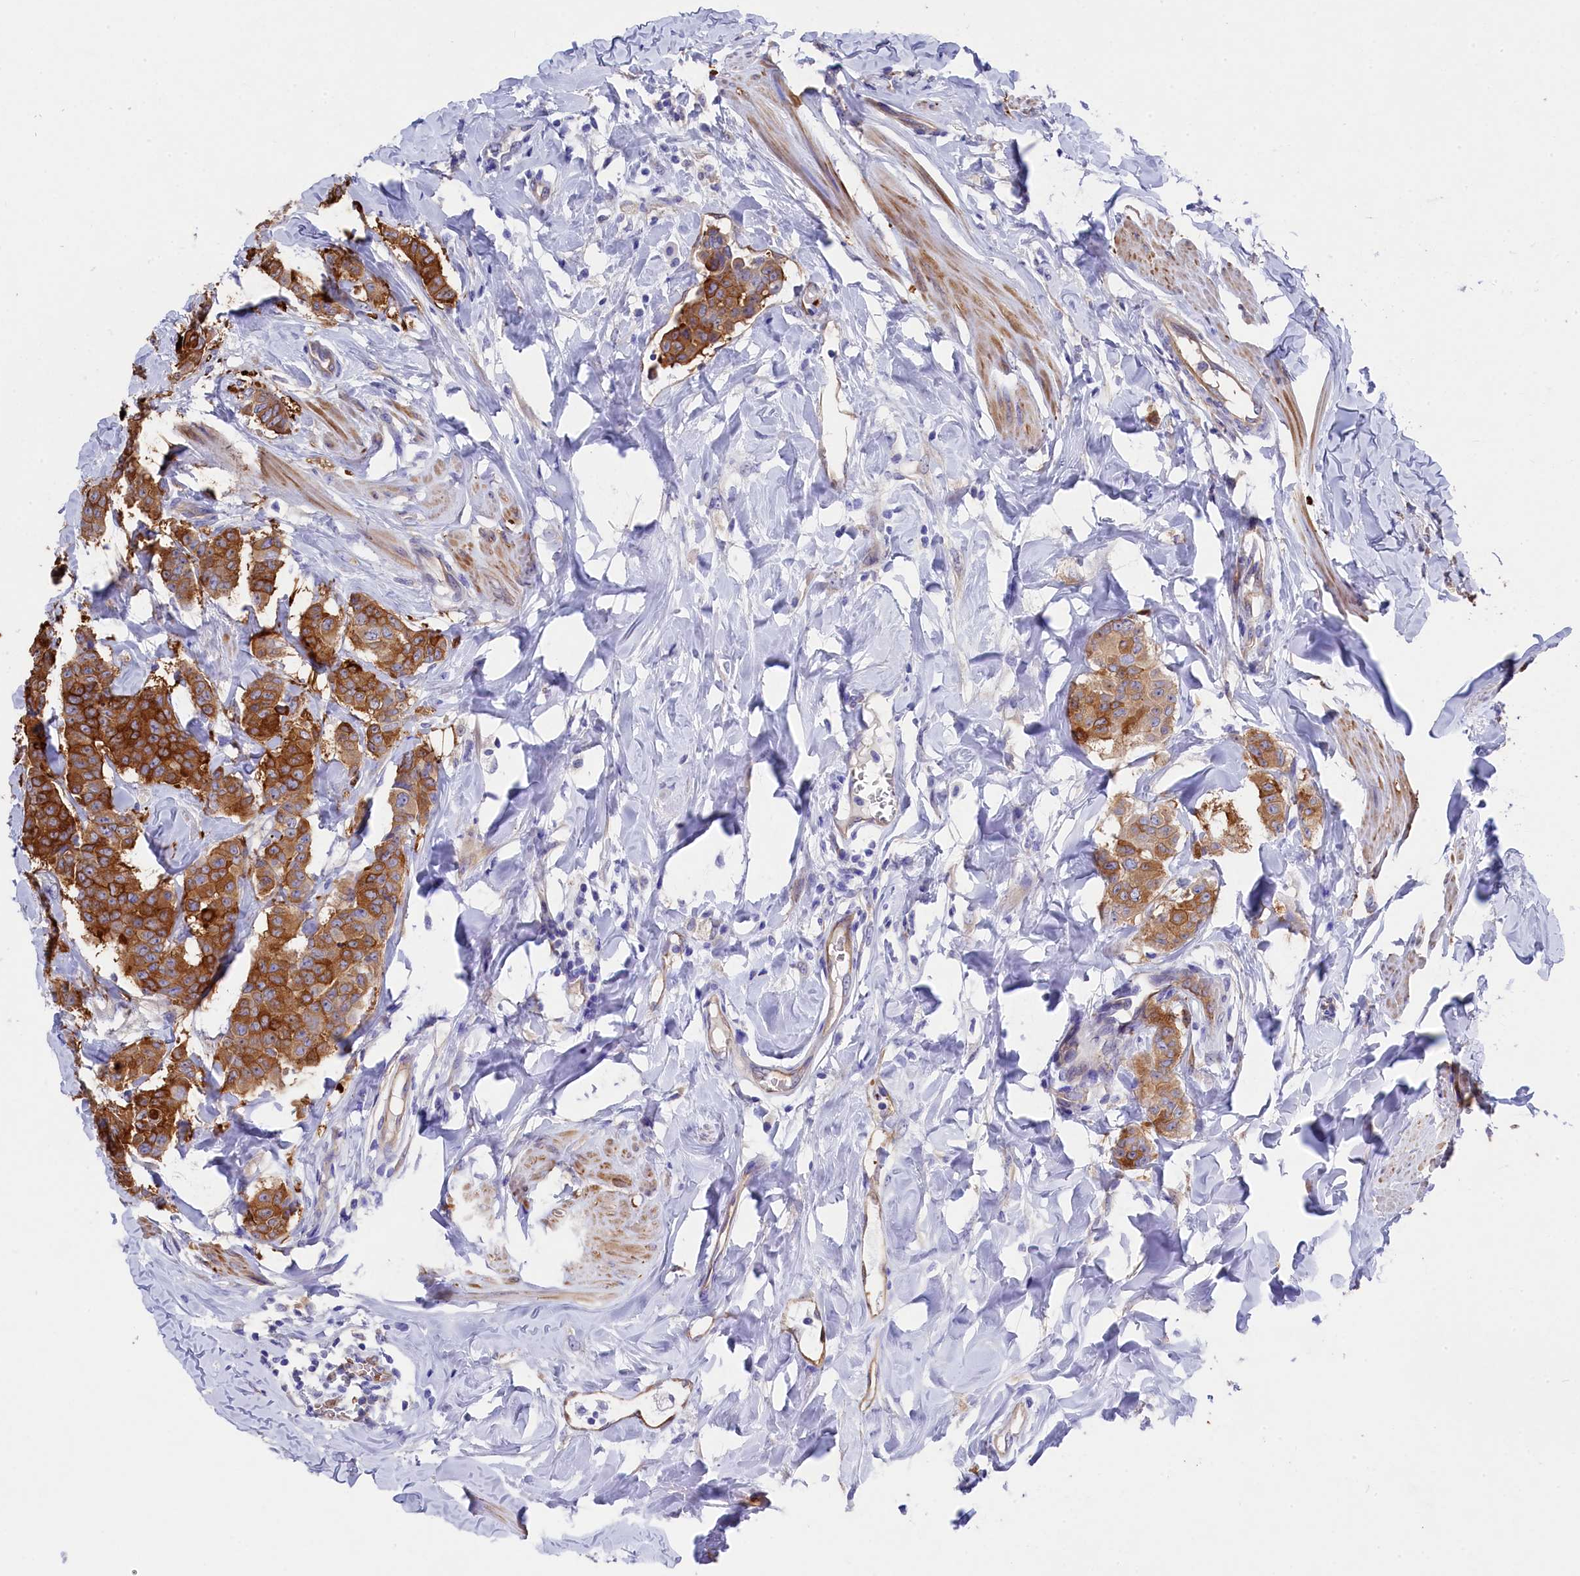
{"staining": {"intensity": "strong", "quantity": ">75%", "location": "cytoplasmic/membranous"}, "tissue": "breast cancer", "cell_type": "Tumor cells", "image_type": "cancer", "snomed": [{"axis": "morphology", "description": "Duct carcinoma"}, {"axis": "topography", "description": "Breast"}], "caption": "This image displays IHC staining of human breast cancer, with high strong cytoplasmic/membranous expression in approximately >75% of tumor cells.", "gene": "LHFPL4", "patient": {"sex": "female", "age": 40}}